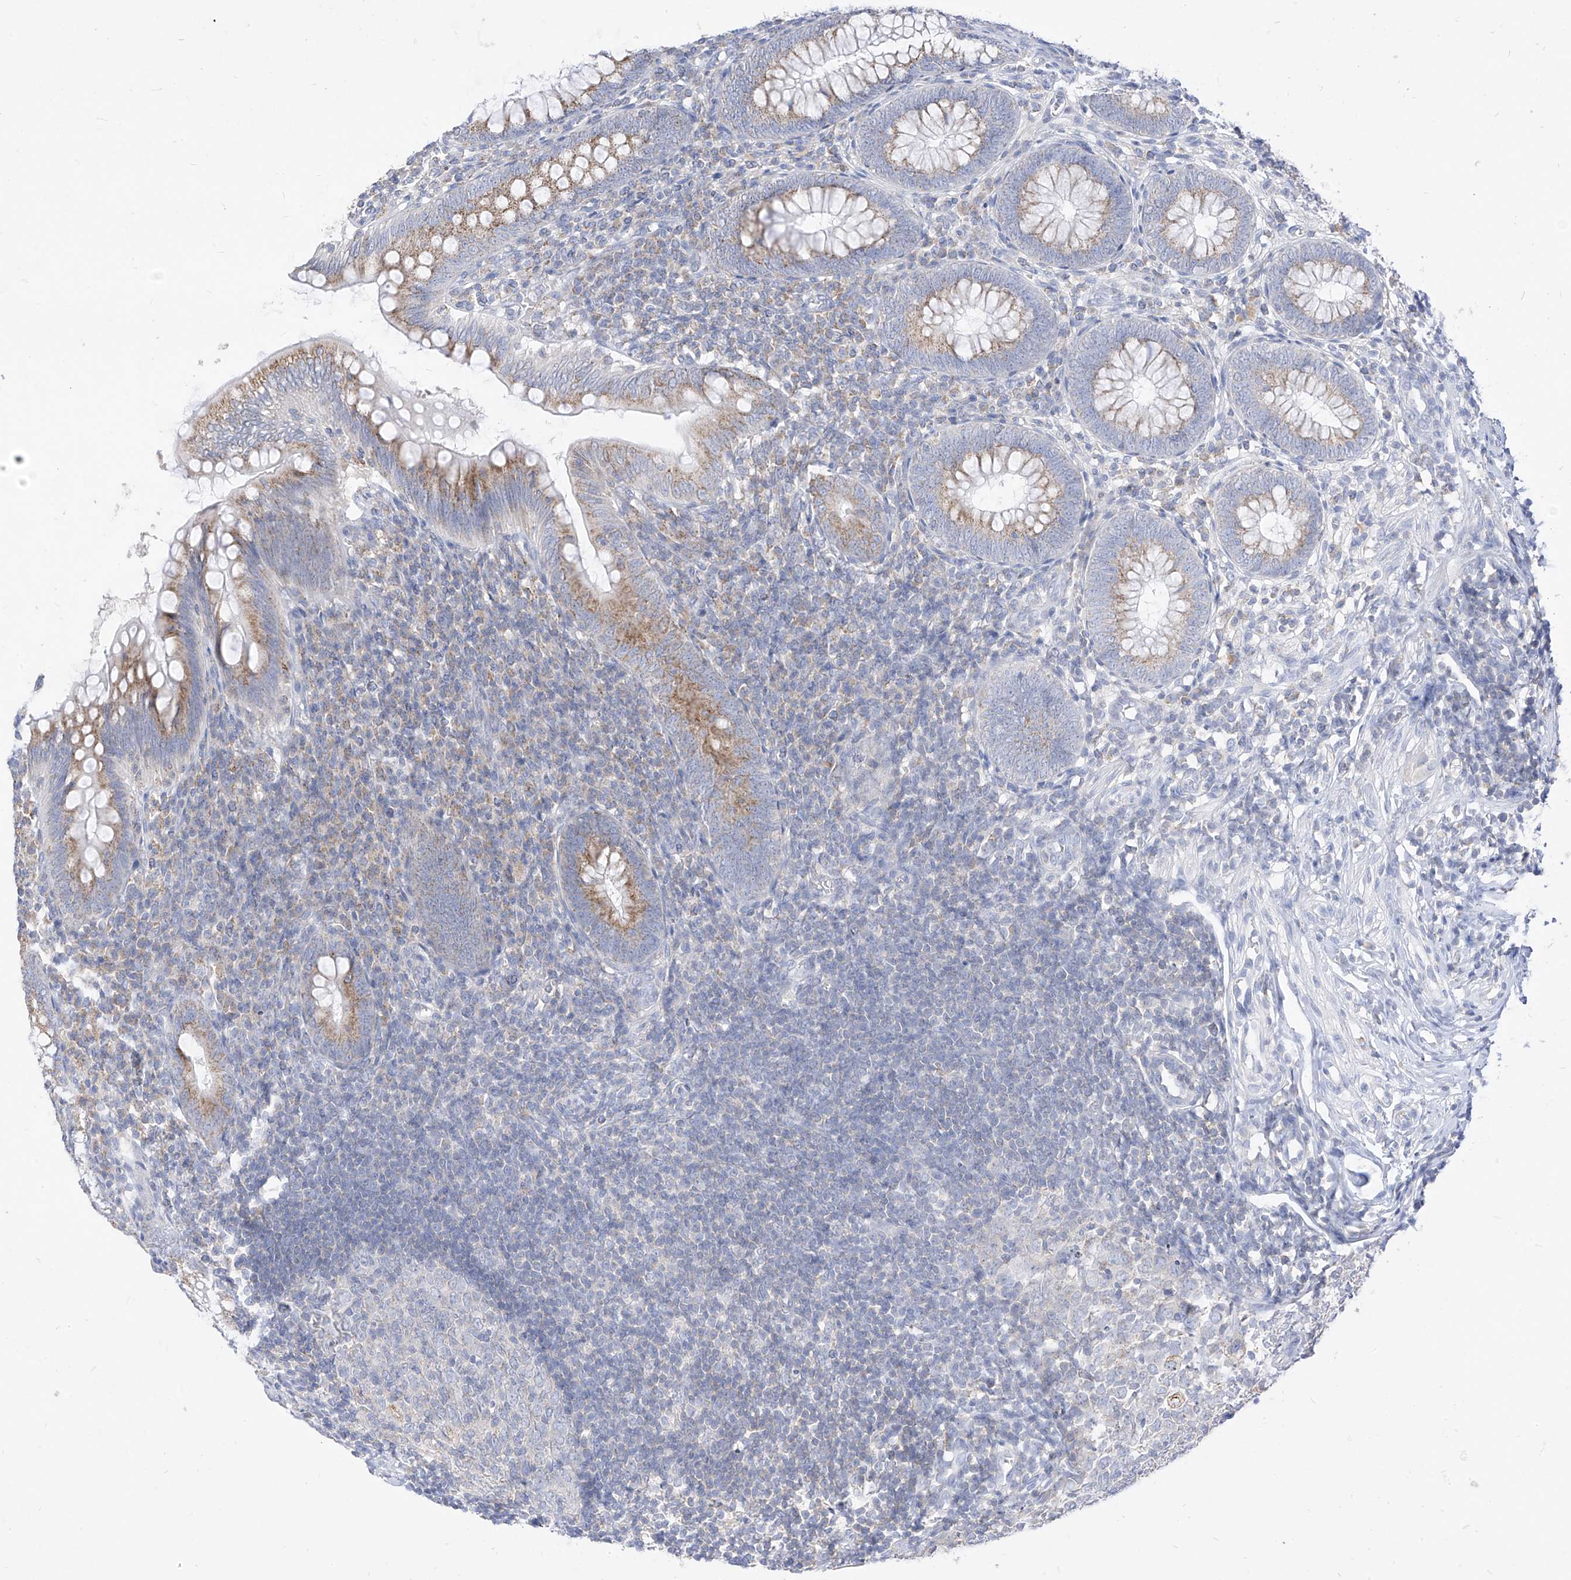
{"staining": {"intensity": "moderate", "quantity": ">75%", "location": "cytoplasmic/membranous"}, "tissue": "appendix", "cell_type": "Glandular cells", "image_type": "normal", "snomed": [{"axis": "morphology", "description": "Normal tissue, NOS"}, {"axis": "topography", "description": "Appendix"}], "caption": "IHC micrograph of benign human appendix stained for a protein (brown), which demonstrates medium levels of moderate cytoplasmic/membranous expression in approximately >75% of glandular cells.", "gene": "RASA2", "patient": {"sex": "male", "age": 14}}